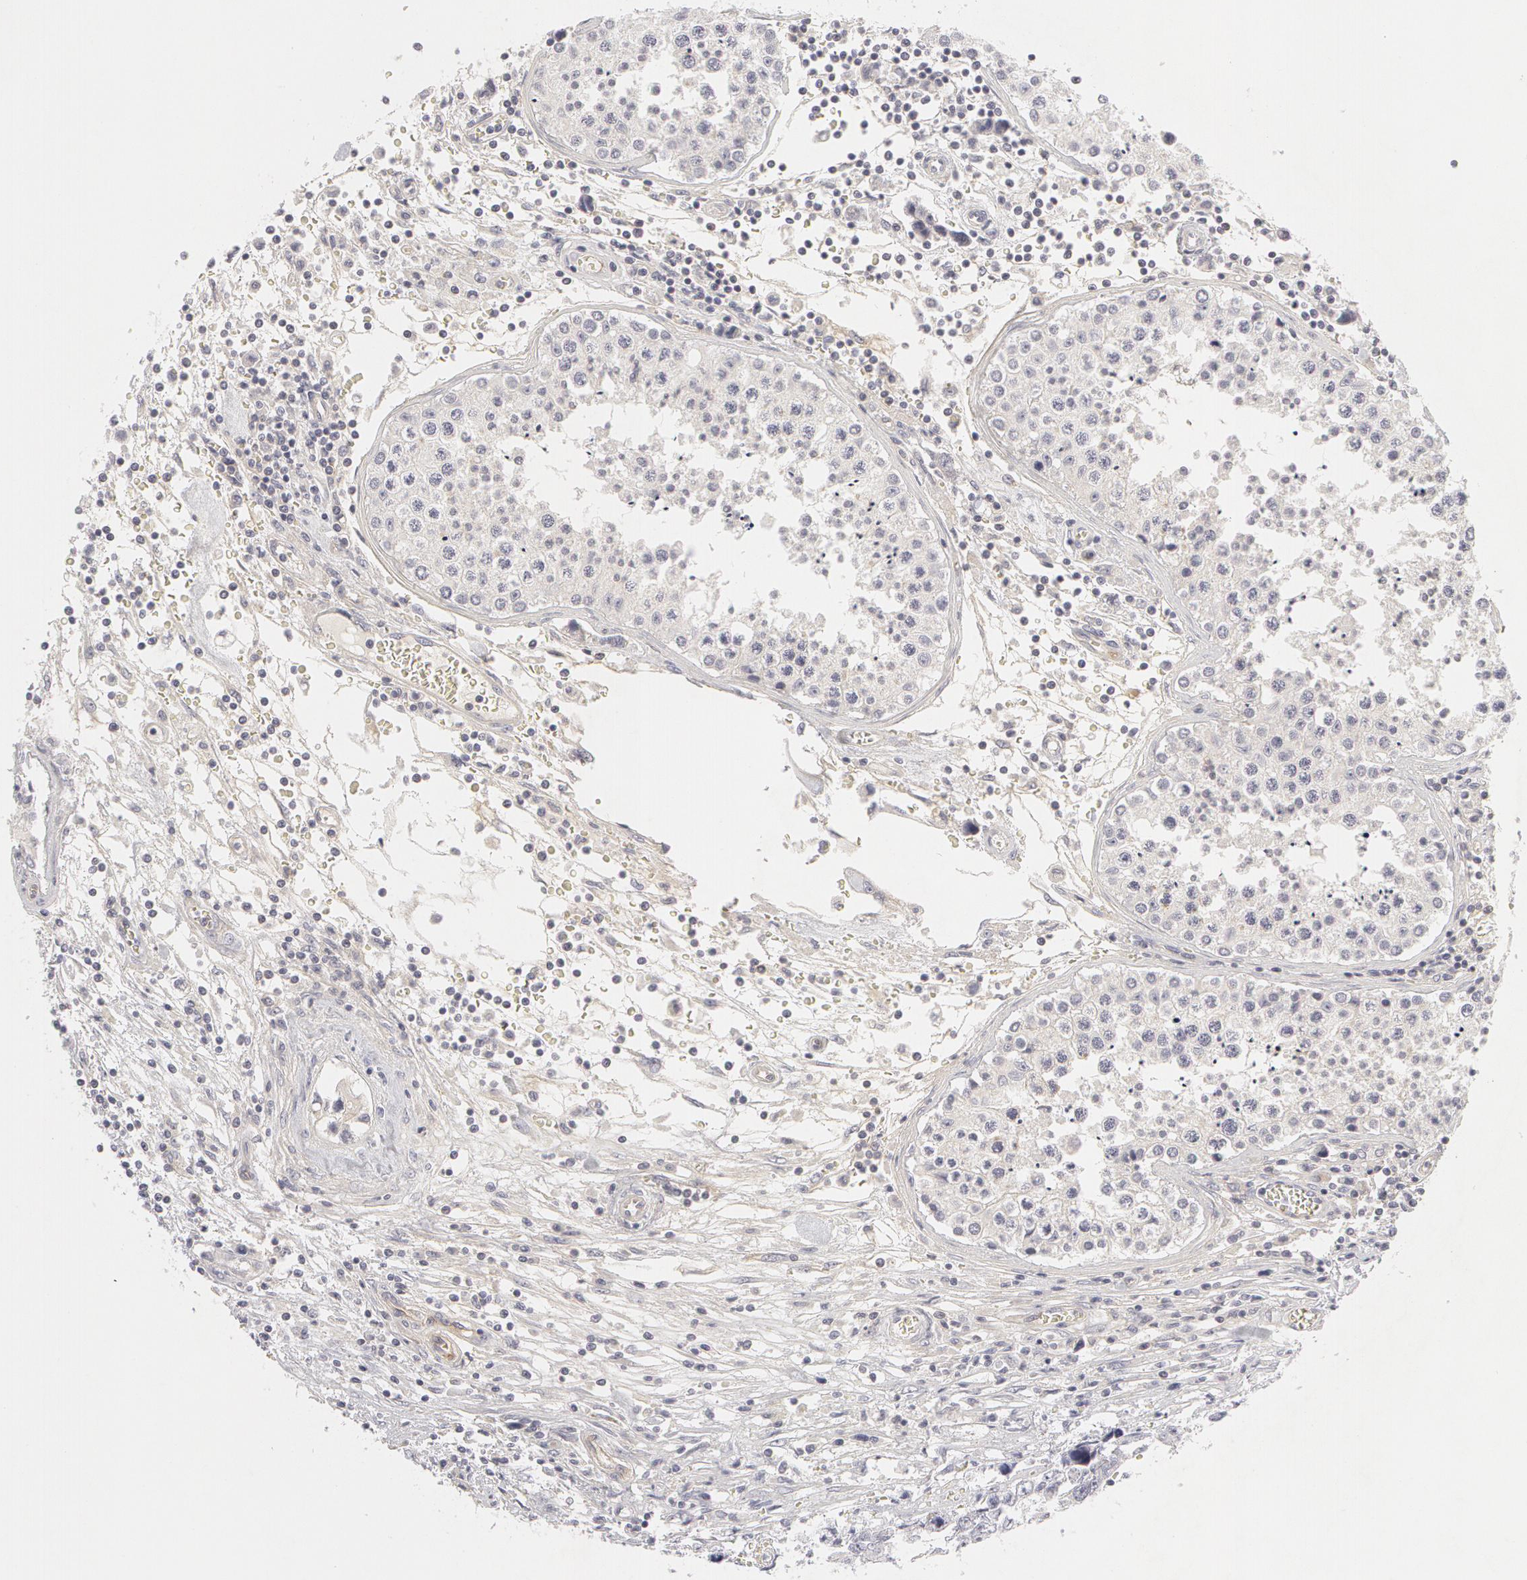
{"staining": {"intensity": "negative", "quantity": "none", "location": "none"}, "tissue": "testis cancer", "cell_type": "Tumor cells", "image_type": "cancer", "snomed": [{"axis": "morphology", "description": "Carcinoma, Embryonal, NOS"}, {"axis": "topography", "description": "Testis"}], "caption": "IHC photomicrograph of neoplastic tissue: testis cancer stained with DAB reveals no significant protein expression in tumor cells.", "gene": "ABCB1", "patient": {"sex": "male", "age": 31}}